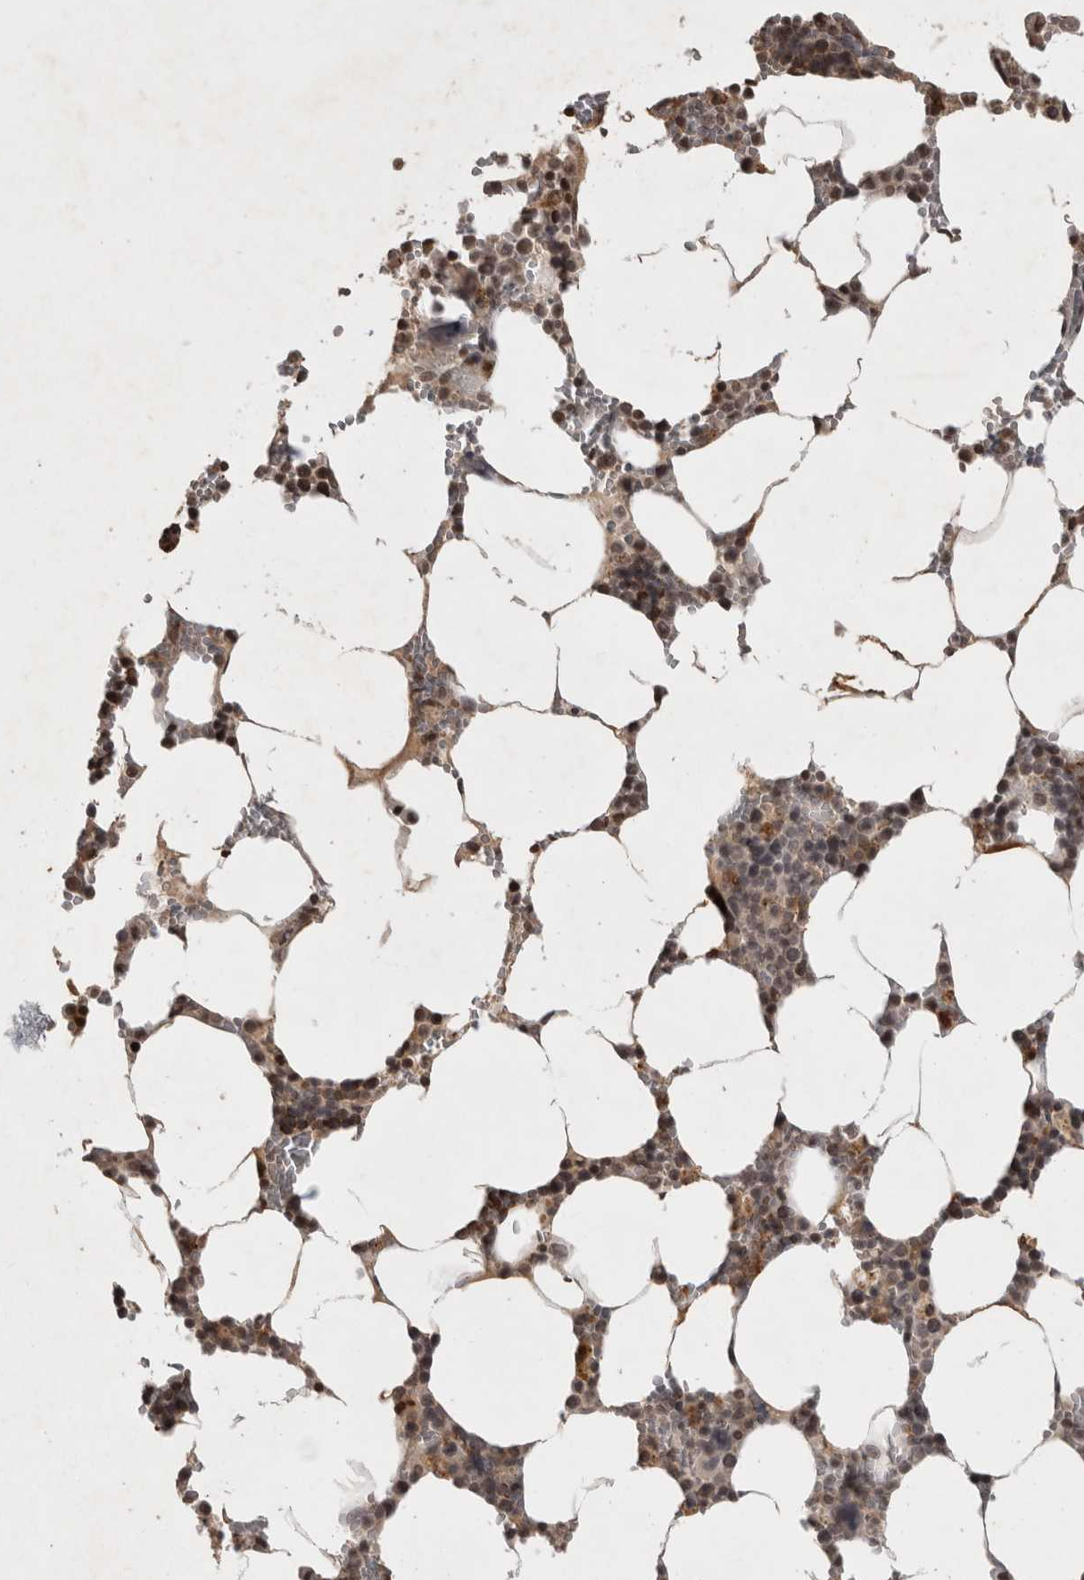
{"staining": {"intensity": "moderate", "quantity": "25%-75%", "location": "cytoplasmic/membranous,nuclear"}, "tissue": "bone marrow", "cell_type": "Hematopoietic cells", "image_type": "normal", "snomed": [{"axis": "morphology", "description": "Normal tissue, NOS"}, {"axis": "topography", "description": "Bone marrow"}], "caption": "Immunohistochemical staining of normal human bone marrow demonstrates medium levels of moderate cytoplasmic/membranous,nuclear expression in about 25%-75% of hematopoietic cells. (Brightfield microscopy of DAB IHC at high magnification).", "gene": "HRK", "patient": {"sex": "male", "age": 70}}